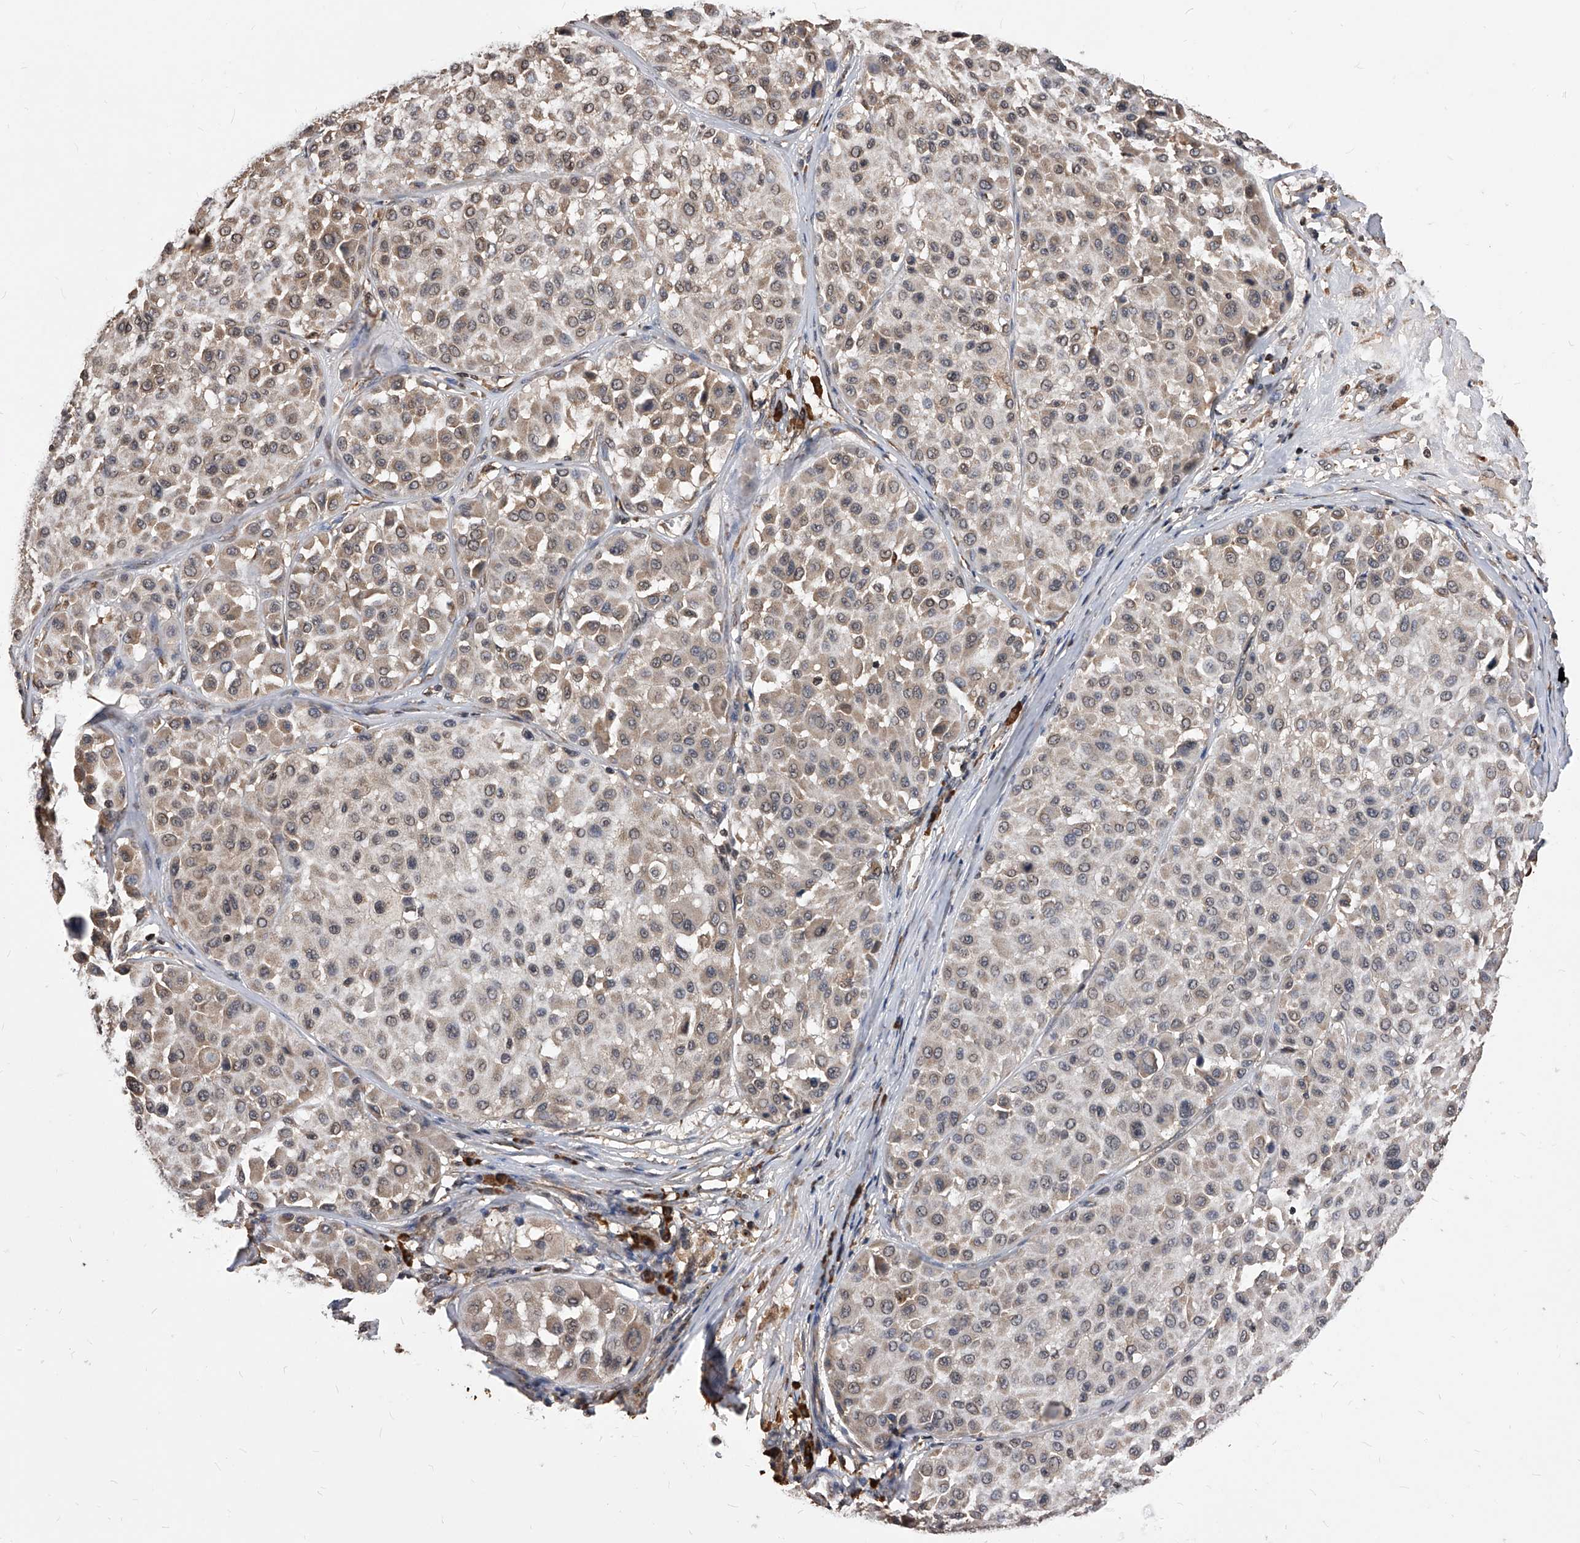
{"staining": {"intensity": "weak", "quantity": ">75%", "location": "cytoplasmic/membranous"}, "tissue": "melanoma", "cell_type": "Tumor cells", "image_type": "cancer", "snomed": [{"axis": "morphology", "description": "Malignant melanoma, Metastatic site"}, {"axis": "topography", "description": "Soft tissue"}], "caption": "Weak cytoplasmic/membranous positivity is seen in approximately >75% of tumor cells in melanoma.", "gene": "ID1", "patient": {"sex": "male", "age": 41}}